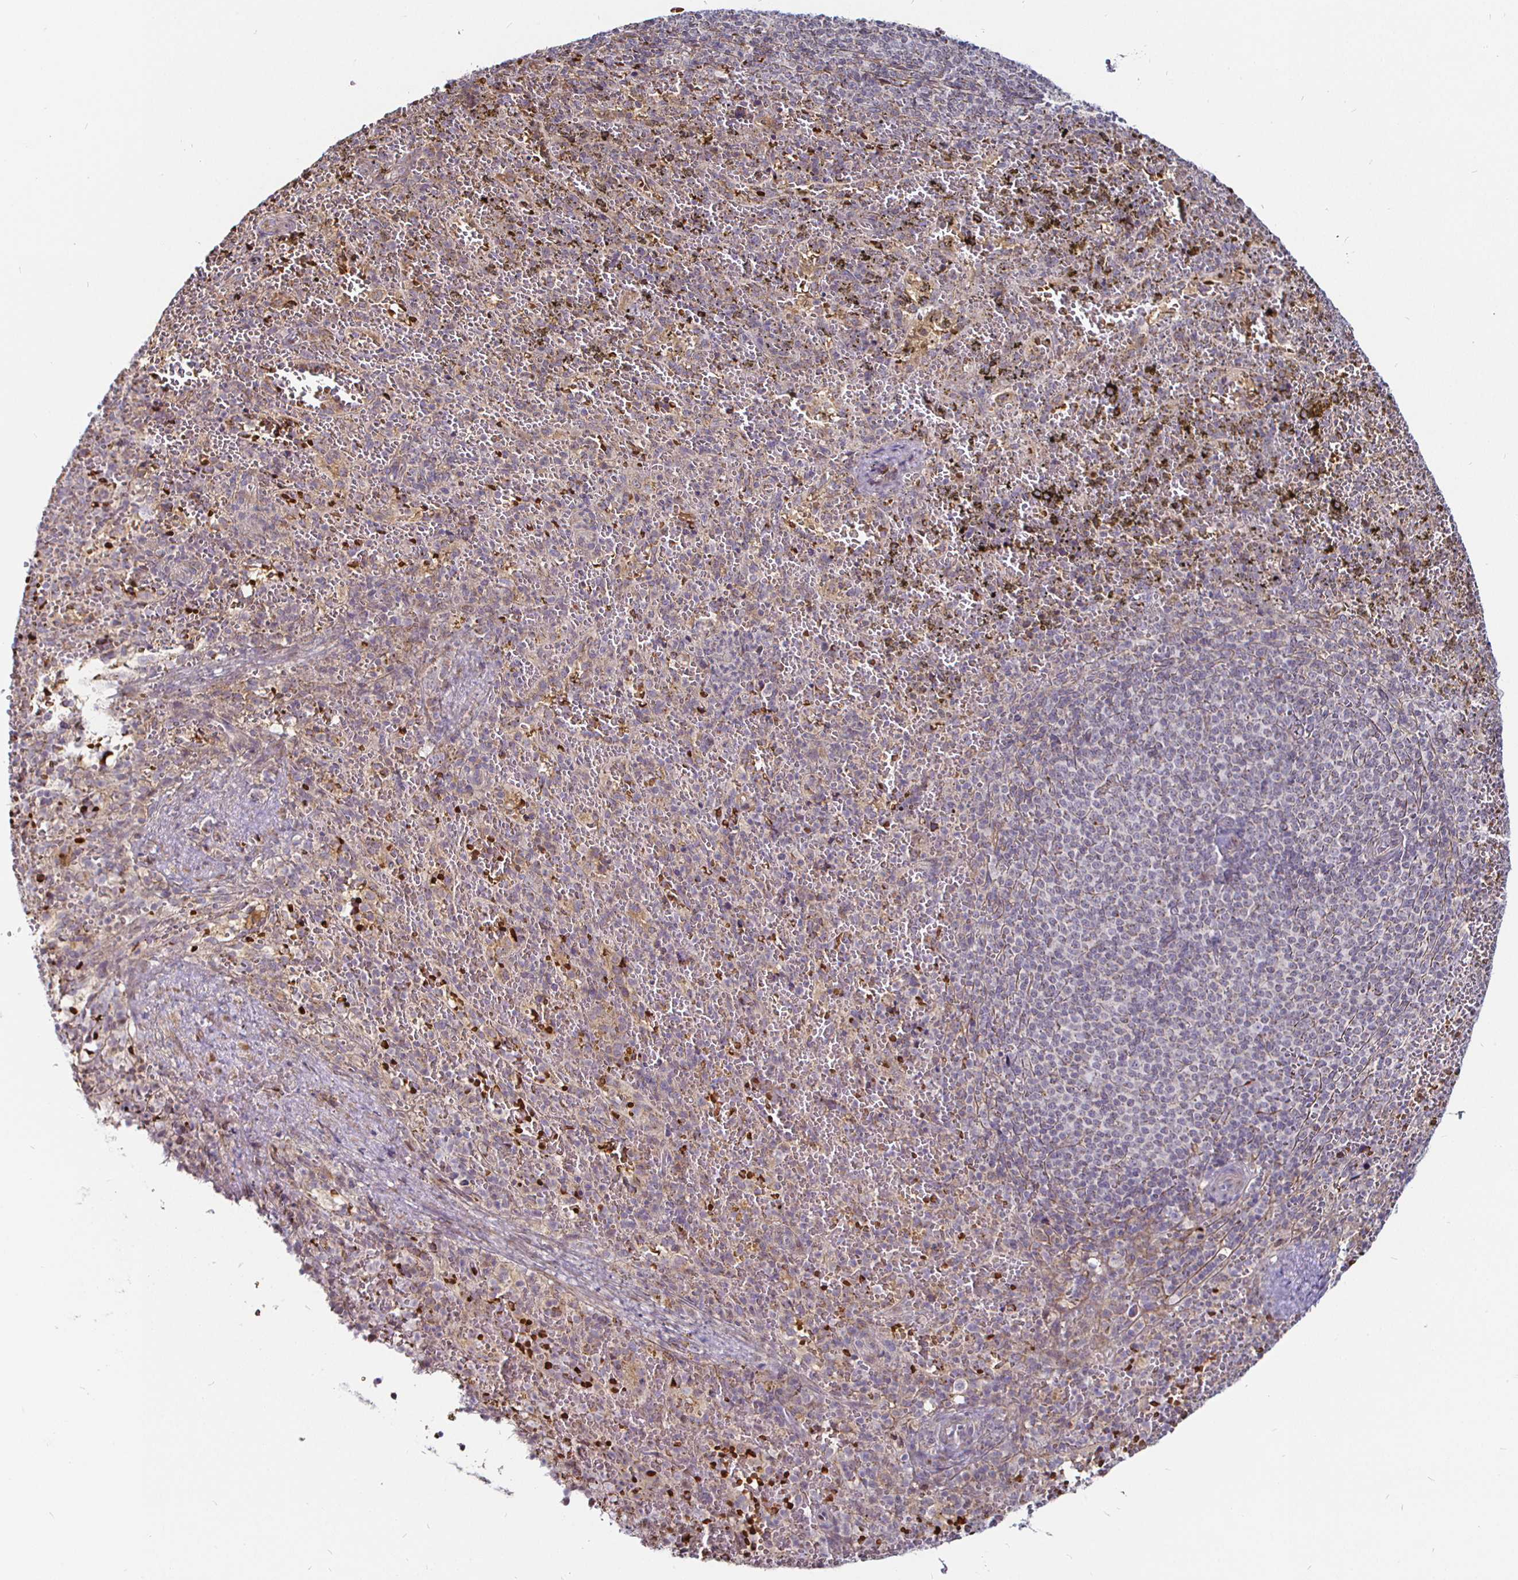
{"staining": {"intensity": "strong", "quantity": "<25%", "location": "cytoplasmic/membranous"}, "tissue": "spleen", "cell_type": "Cells in red pulp", "image_type": "normal", "snomed": [{"axis": "morphology", "description": "Normal tissue, NOS"}, {"axis": "topography", "description": "Spleen"}], "caption": "An image of human spleen stained for a protein exhibits strong cytoplasmic/membranous brown staining in cells in red pulp. (DAB (3,3'-diaminobenzidine) IHC with brightfield microscopy, high magnification).", "gene": "ATG3", "patient": {"sex": "female", "age": 50}}